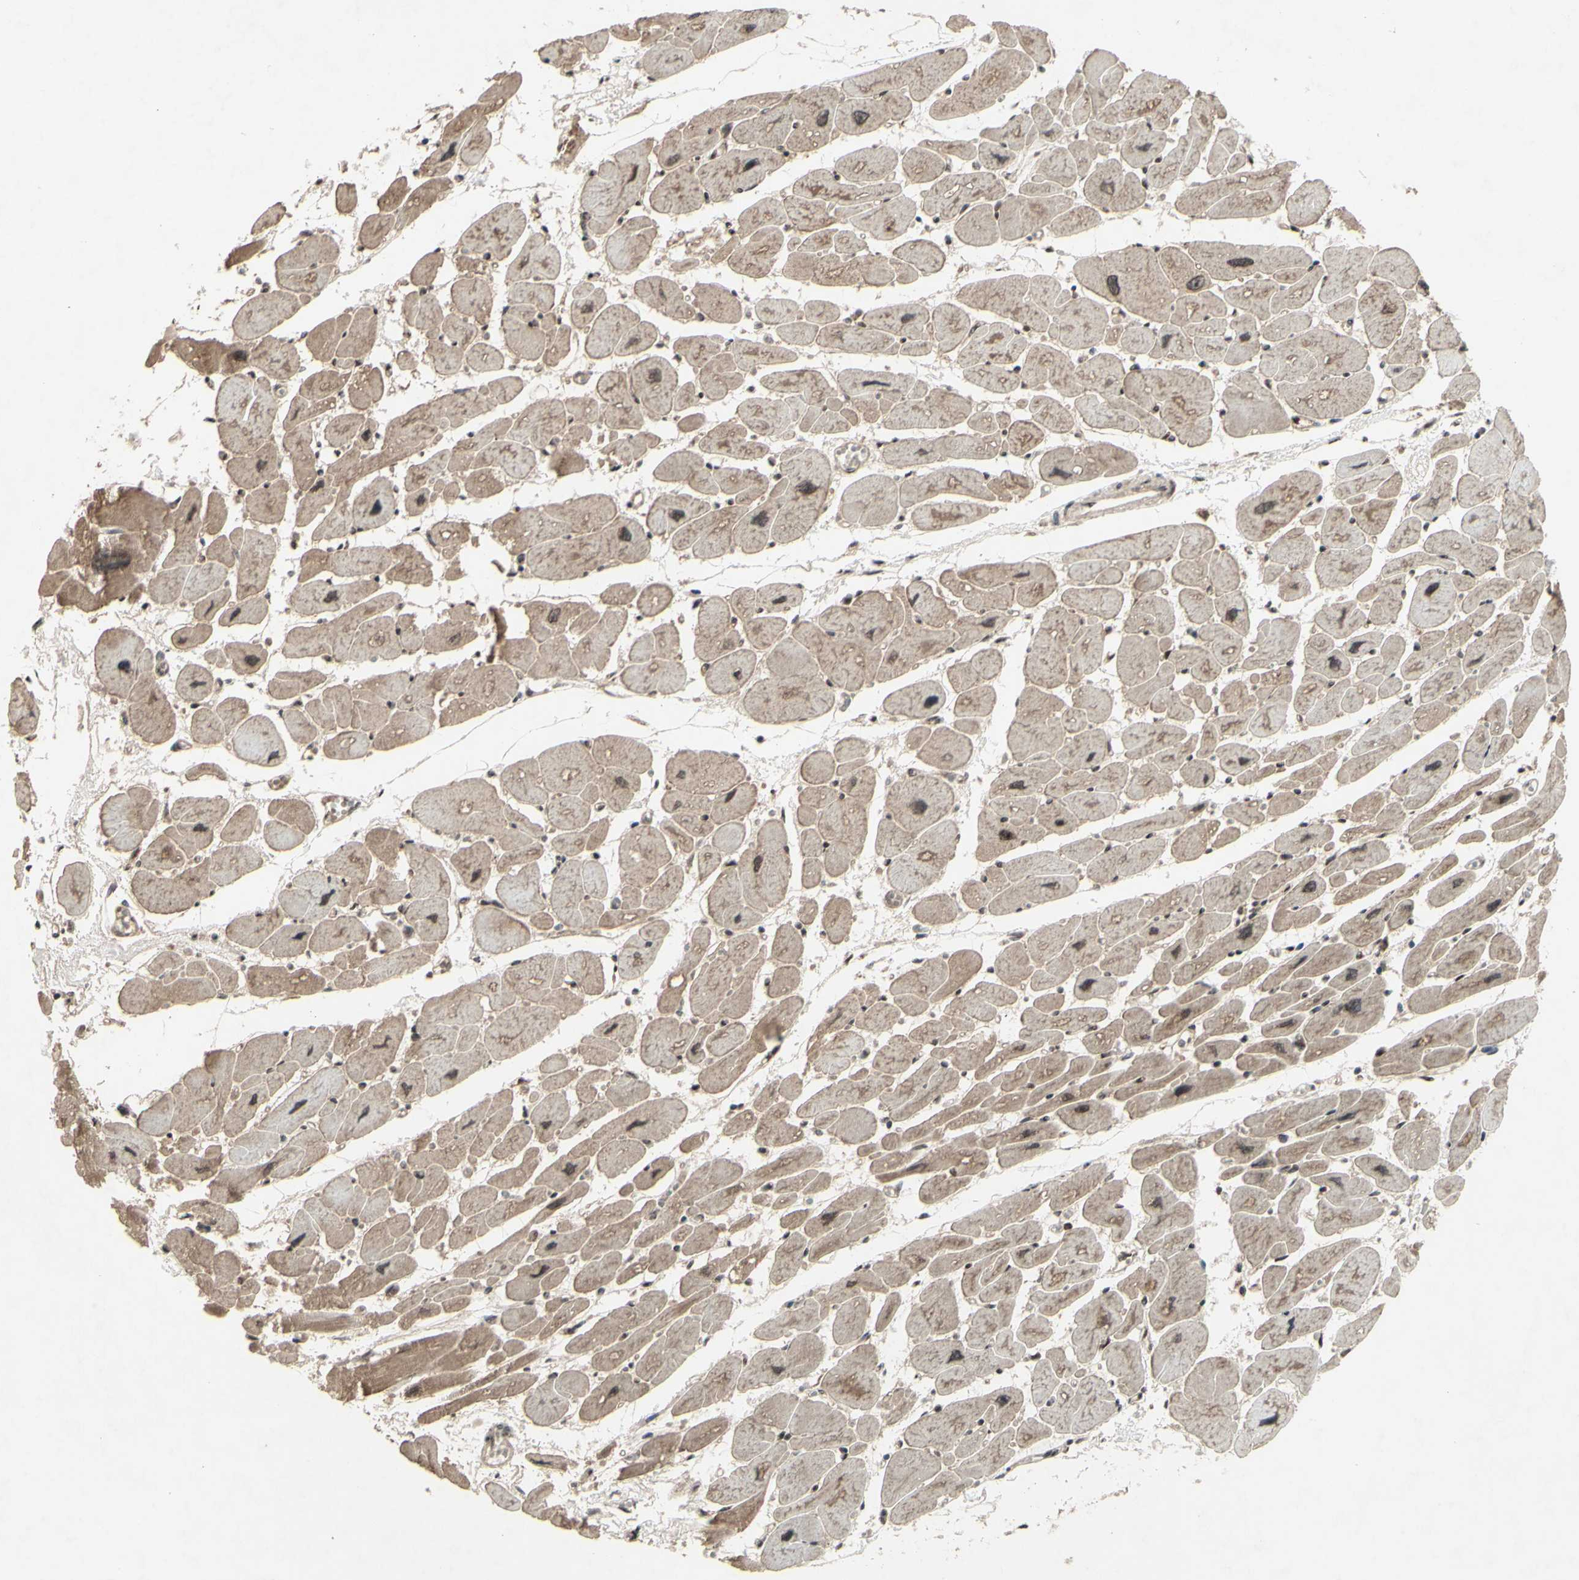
{"staining": {"intensity": "moderate", "quantity": "25%-75%", "location": "cytoplasmic/membranous,nuclear"}, "tissue": "heart muscle", "cell_type": "Cardiomyocytes", "image_type": "normal", "snomed": [{"axis": "morphology", "description": "Normal tissue, NOS"}, {"axis": "topography", "description": "Heart"}], "caption": "This photomicrograph demonstrates immunohistochemistry staining of benign human heart muscle, with medium moderate cytoplasmic/membranous,nuclear staining in approximately 25%-75% of cardiomyocytes.", "gene": "SNW1", "patient": {"sex": "female", "age": 54}}